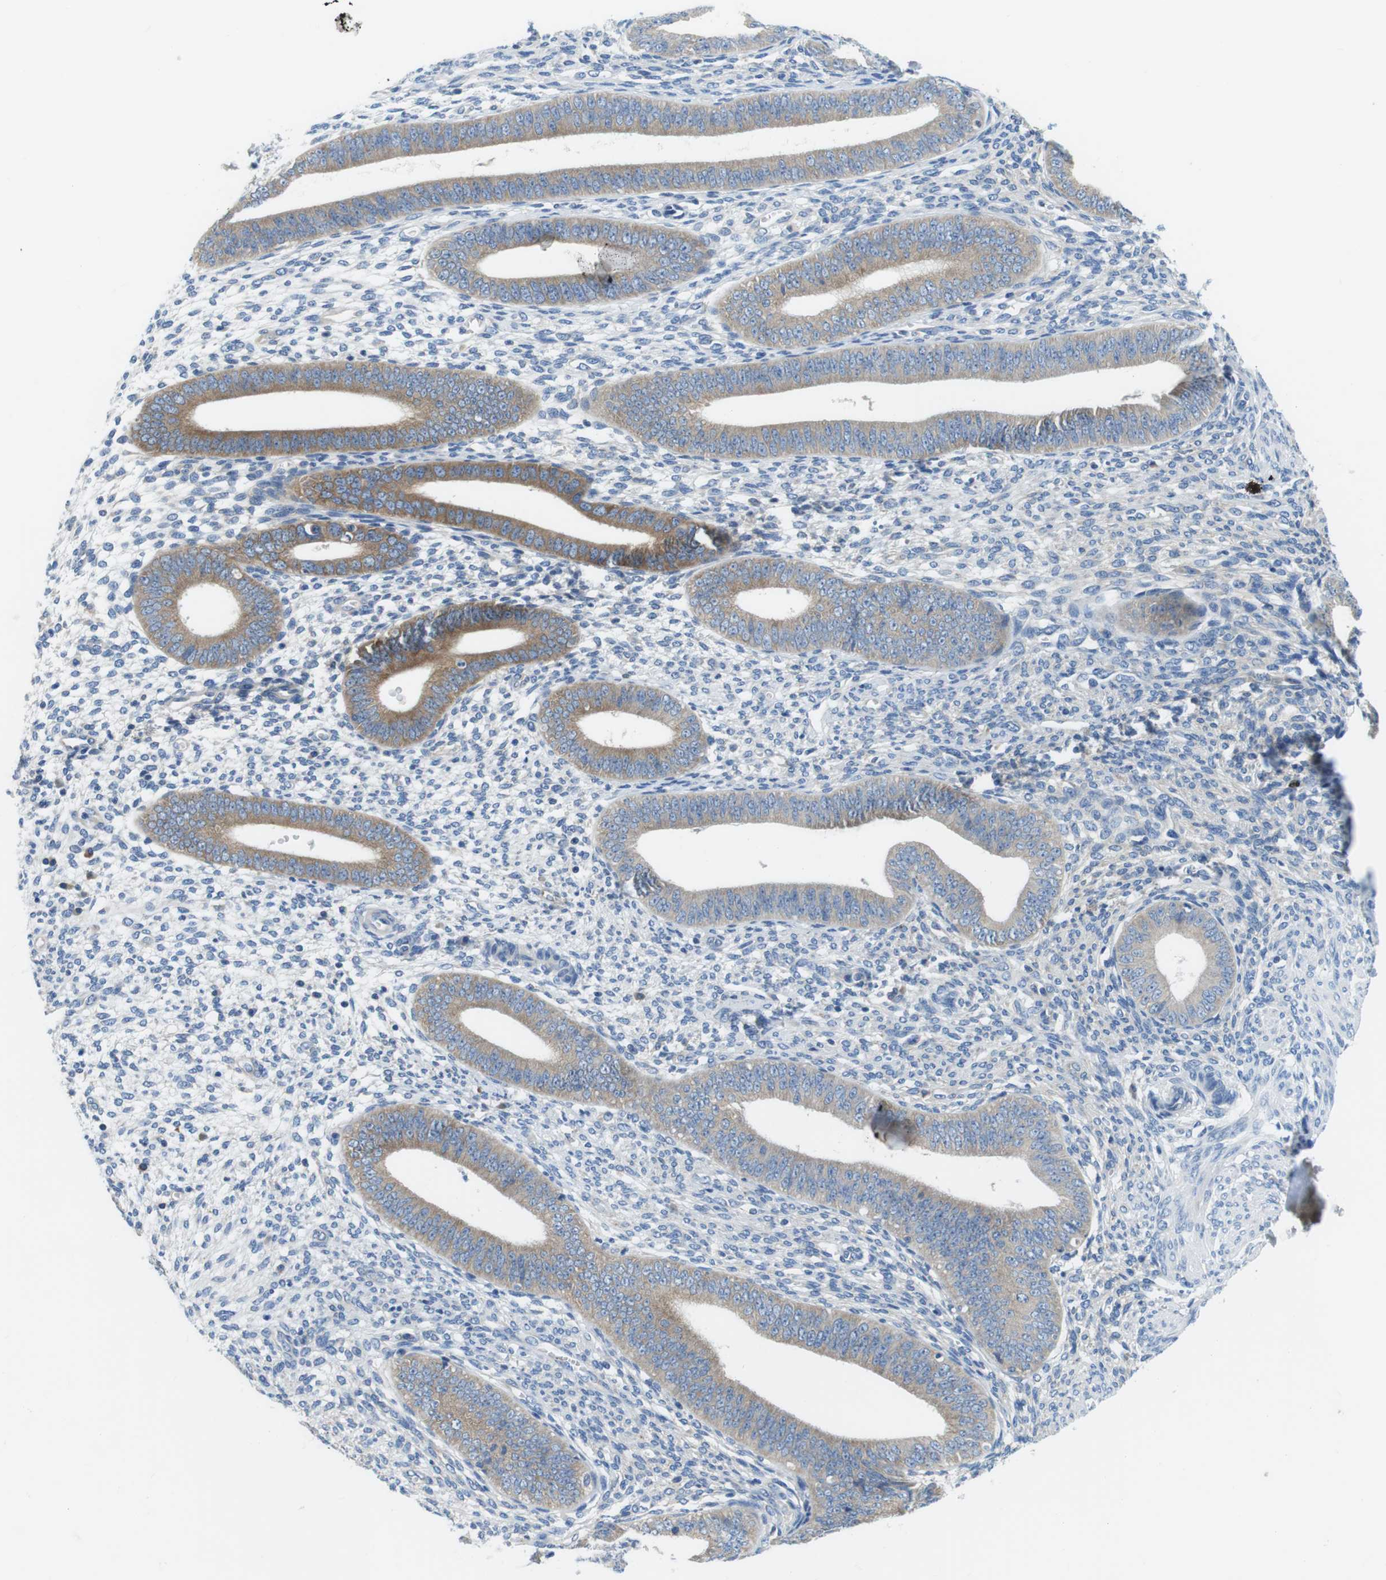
{"staining": {"intensity": "negative", "quantity": "none", "location": "none"}, "tissue": "endometrium", "cell_type": "Cells in endometrial stroma", "image_type": "normal", "snomed": [{"axis": "morphology", "description": "Normal tissue, NOS"}, {"axis": "topography", "description": "Endometrium"}], "caption": "Immunohistochemical staining of benign endometrium reveals no significant positivity in cells in endometrial stroma.", "gene": "DENND4C", "patient": {"sex": "female", "age": 35}}